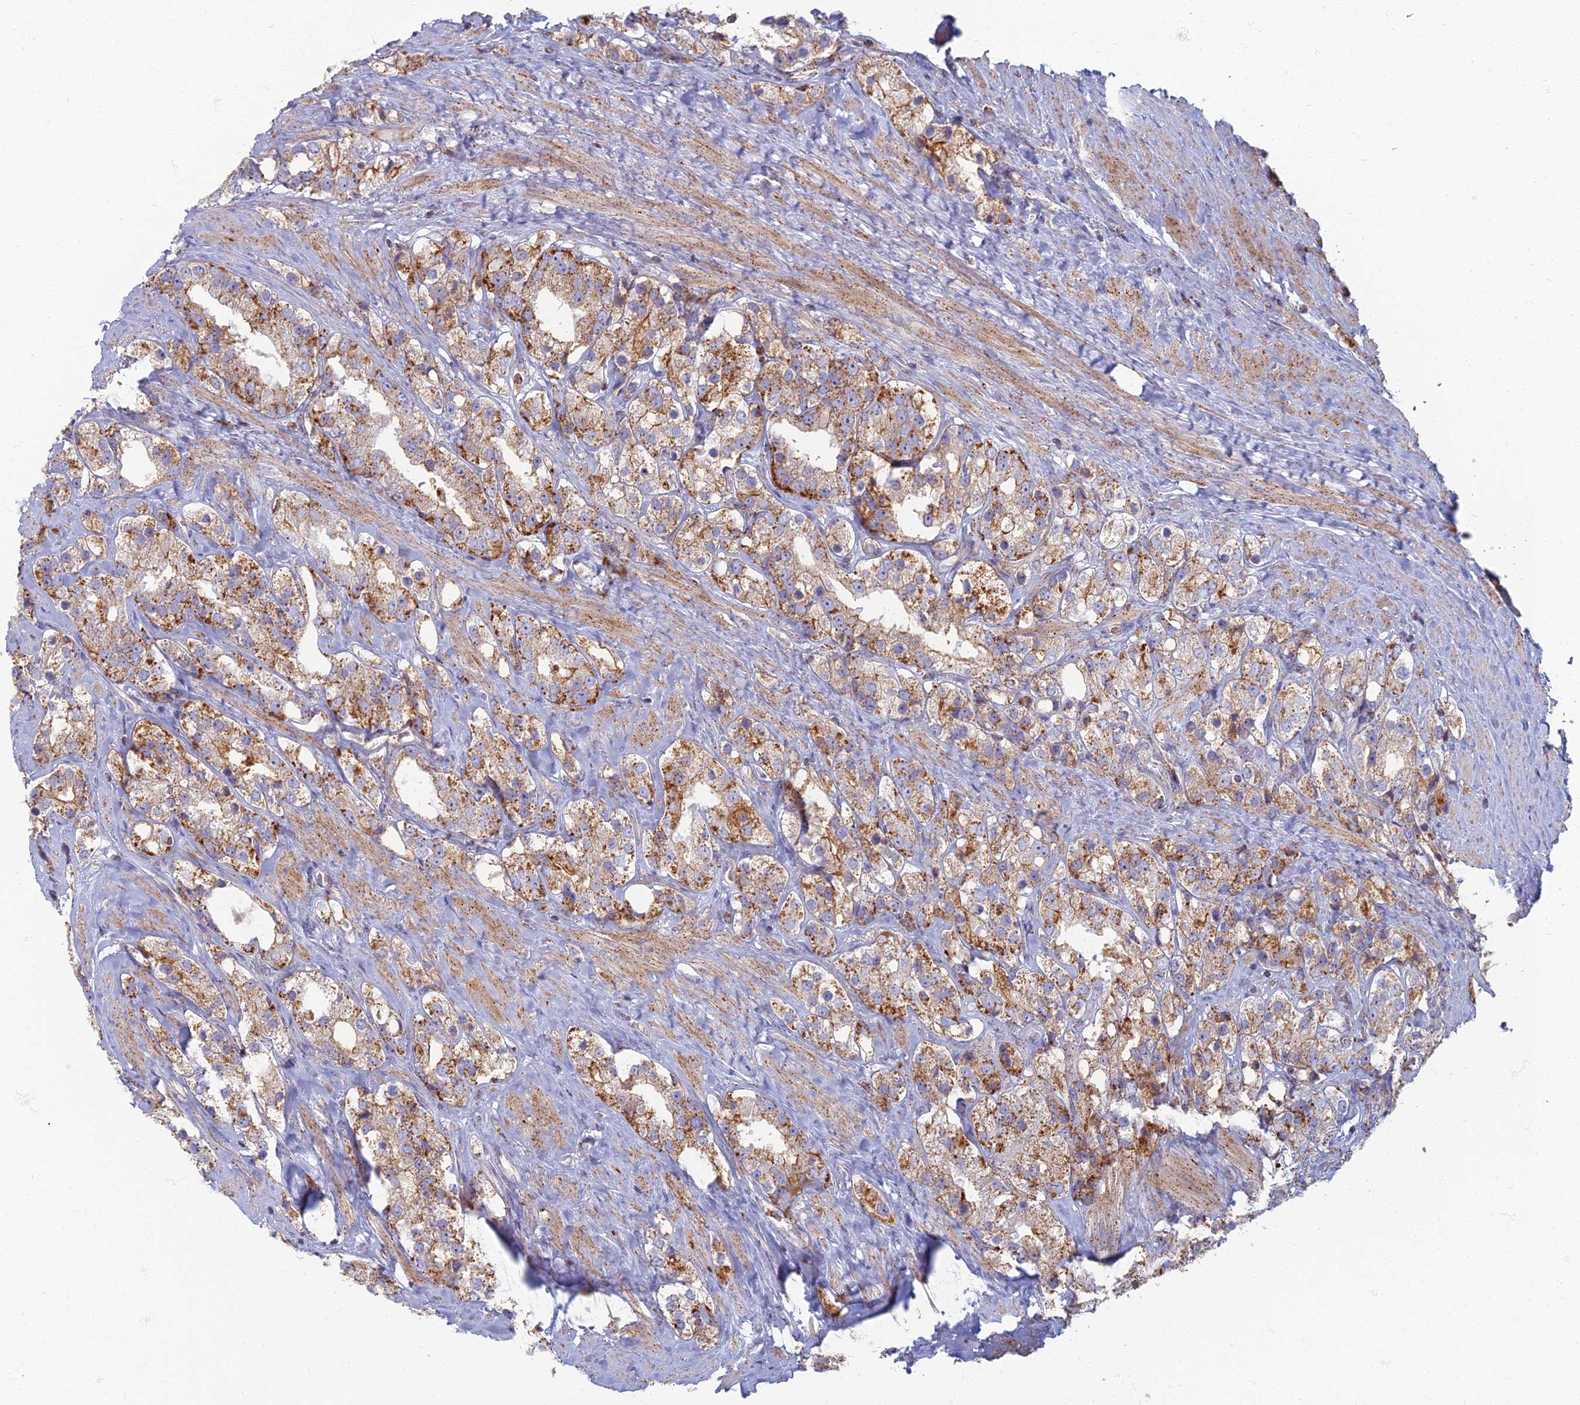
{"staining": {"intensity": "moderate", "quantity": ">75%", "location": "cytoplasmic/membranous"}, "tissue": "prostate cancer", "cell_type": "Tumor cells", "image_type": "cancer", "snomed": [{"axis": "morphology", "description": "Adenocarcinoma, NOS"}, {"axis": "topography", "description": "Prostate"}], "caption": "Immunohistochemistry (IHC) photomicrograph of human prostate adenocarcinoma stained for a protein (brown), which displays medium levels of moderate cytoplasmic/membranous staining in about >75% of tumor cells.", "gene": "CHMP4B", "patient": {"sex": "male", "age": 79}}